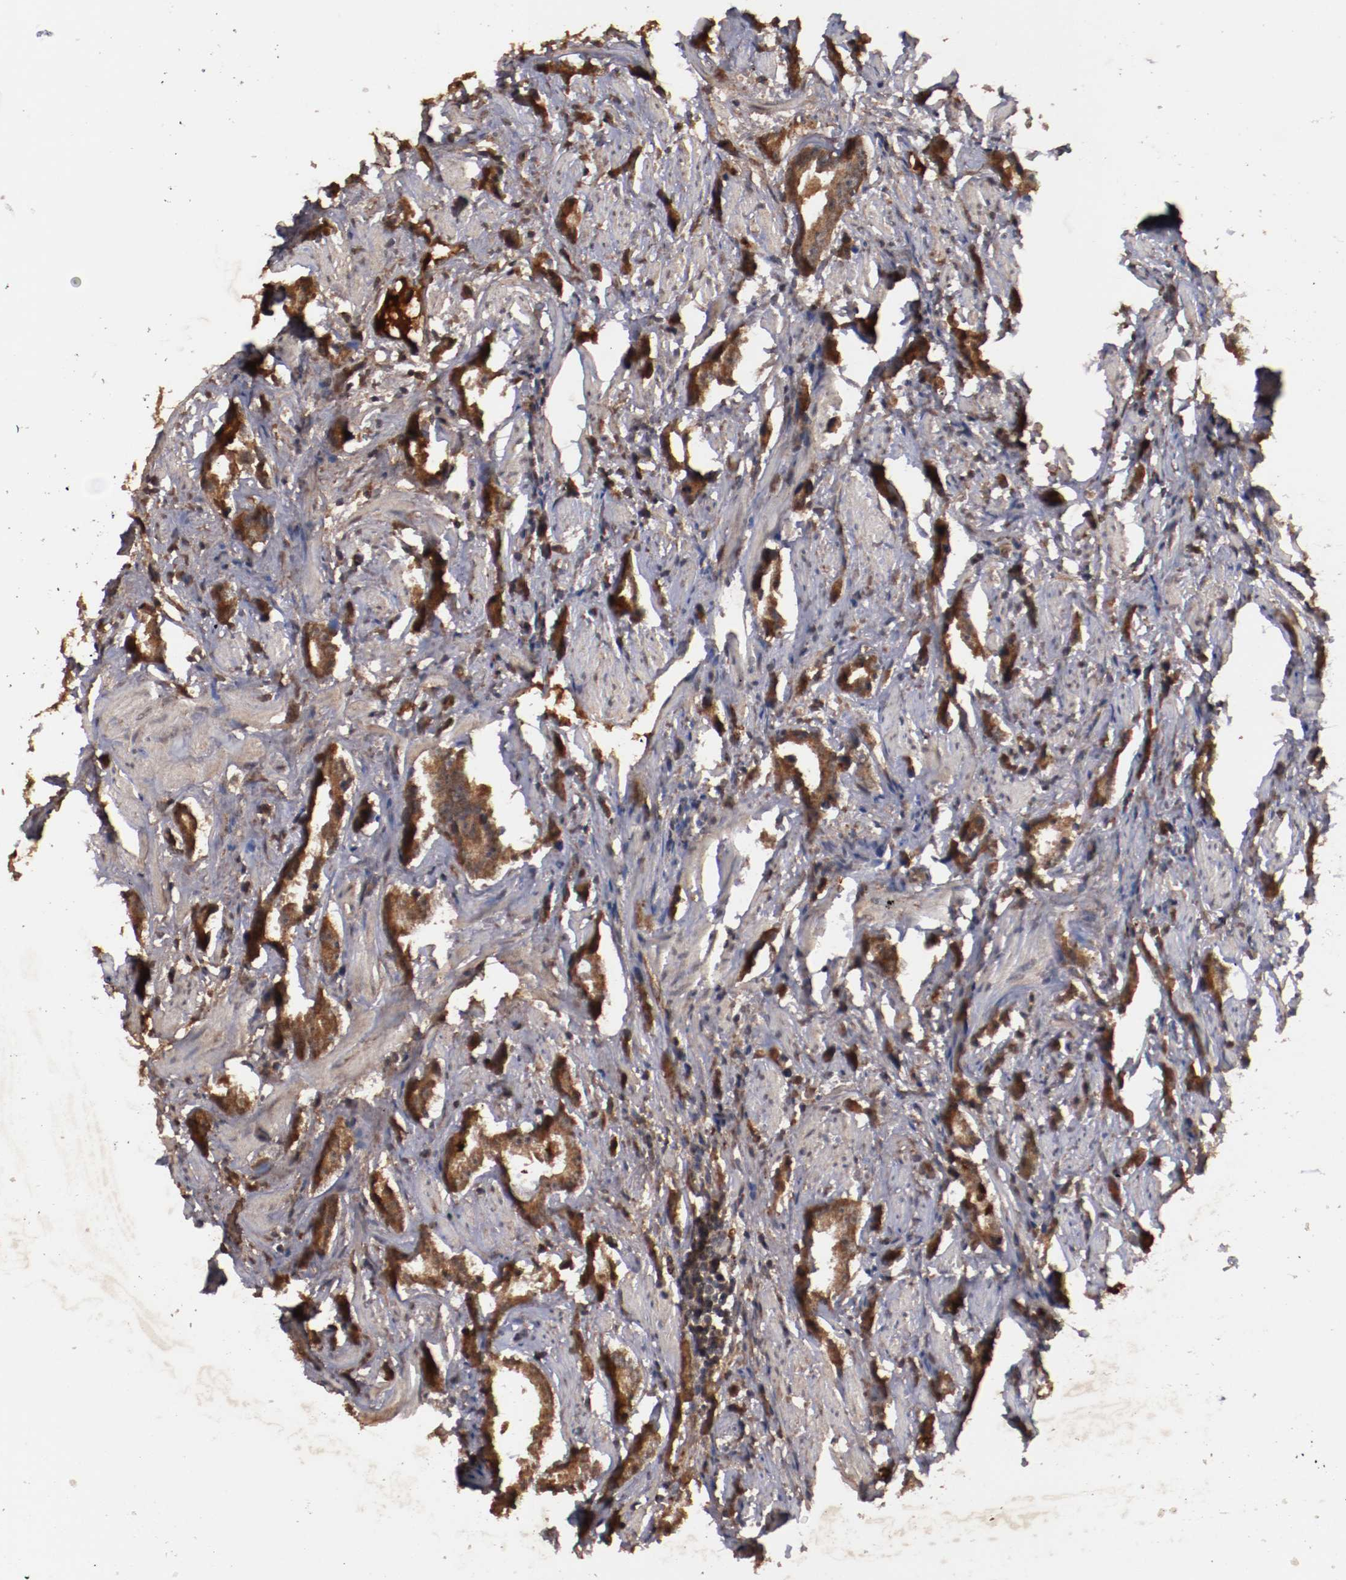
{"staining": {"intensity": "strong", "quantity": ">75%", "location": "cytoplasmic/membranous"}, "tissue": "prostate cancer", "cell_type": "Tumor cells", "image_type": "cancer", "snomed": [{"axis": "morphology", "description": "Adenocarcinoma, Medium grade"}, {"axis": "topography", "description": "Prostate"}], "caption": "DAB (3,3'-diaminobenzidine) immunohistochemical staining of prostate cancer demonstrates strong cytoplasmic/membranous protein expression in approximately >75% of tumor cells.", "gene": "TENM1", "patient": {"sex": "male", "age": 53}}